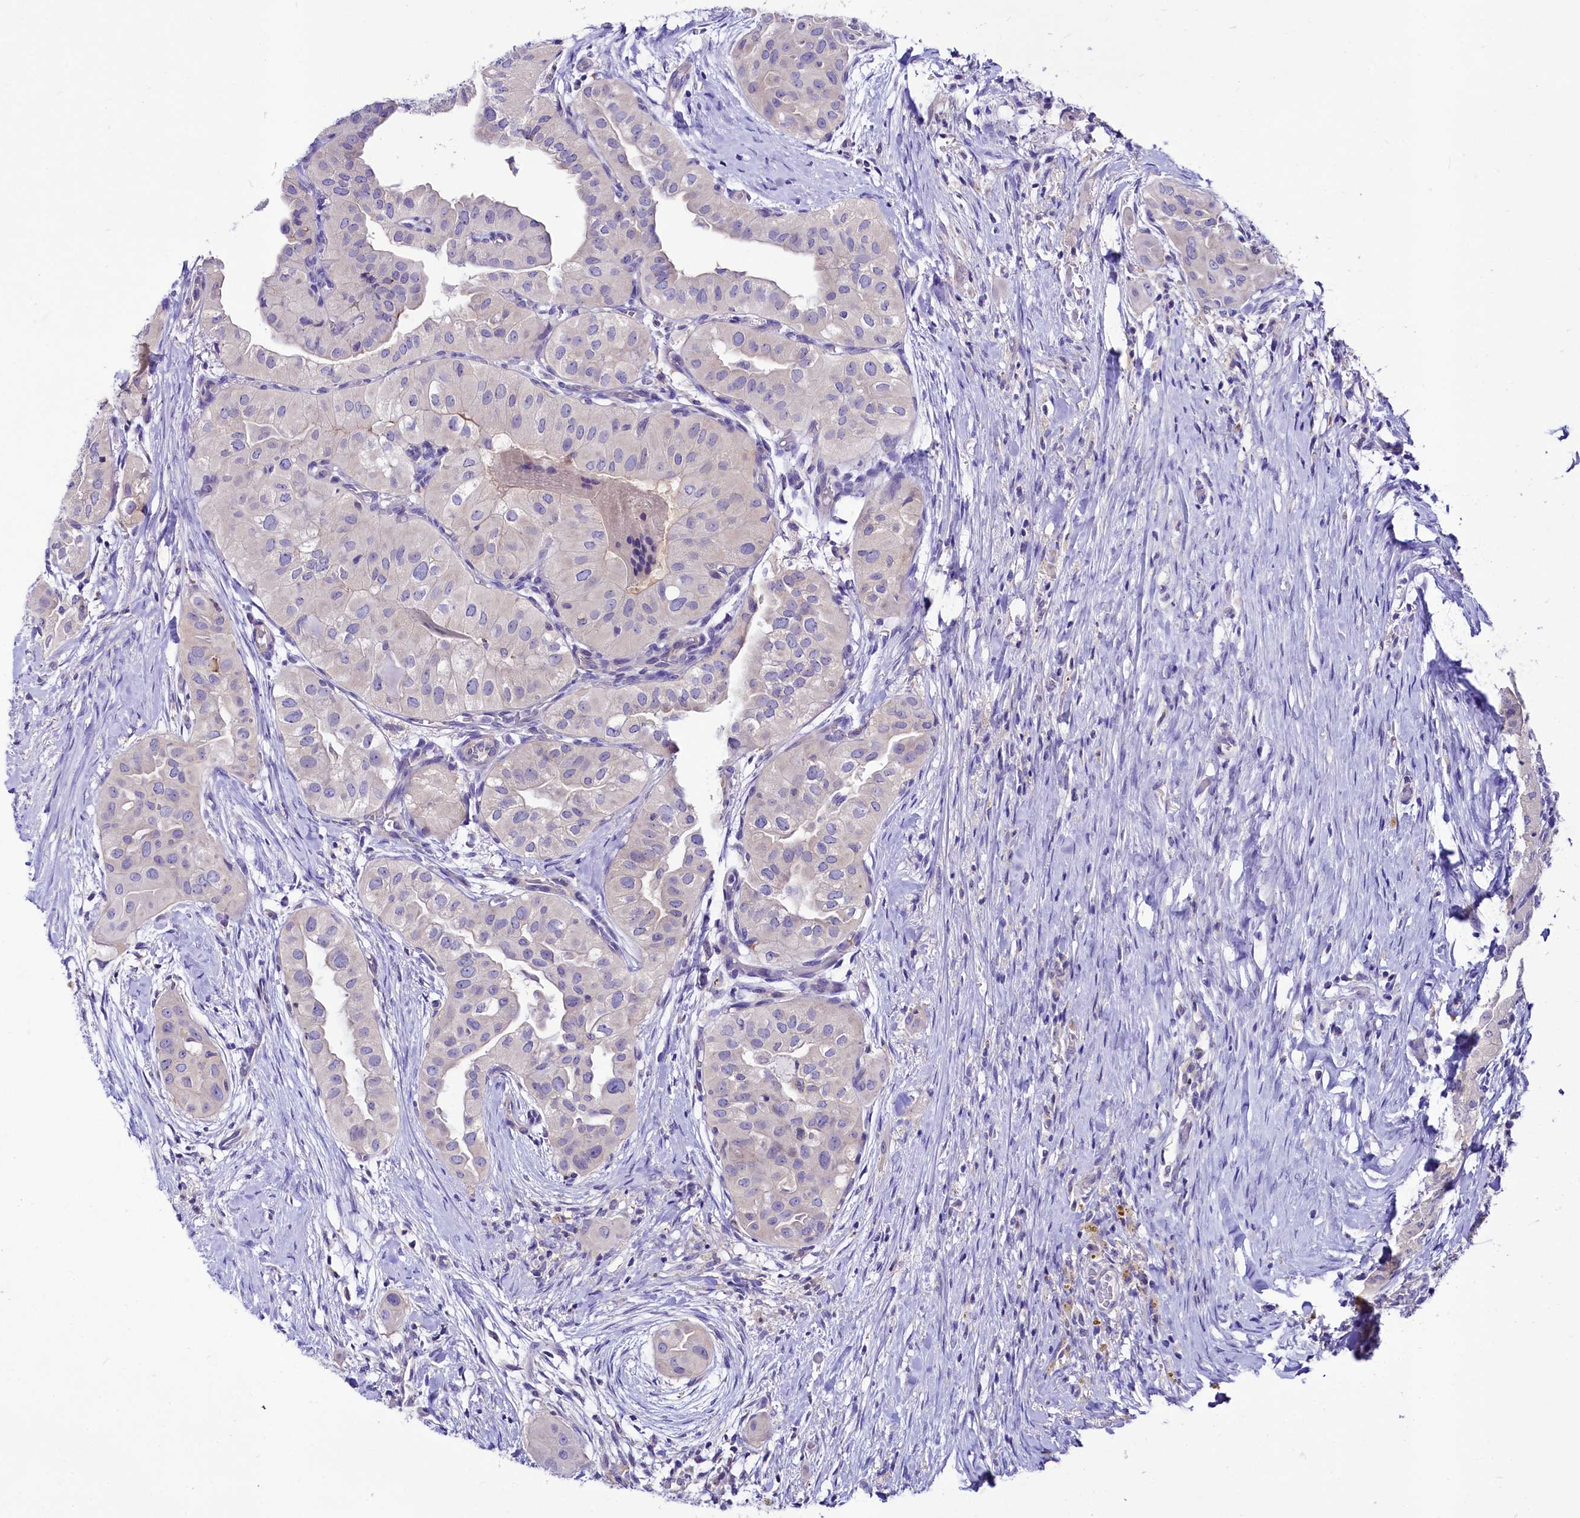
{"staining": {"intensity": "negative", "quantity": "none", "location": "none"}, "tissue": "thyroid cancer", "cell_type": "Tumor cells", "image_type": "cancer", "snomed": [{"axis": "morphology", "description": "Papillary adenocarcinoma, NOS"}, {"axis": "topography", "description": "Thyroid gland"}], "caption": "Protein analysis of thyroid papillary adenocarcinoma reveals no significant positivity in tumor cells.", "gene": "ABHD5", "patient": {"sex": "female", "age": 59}}